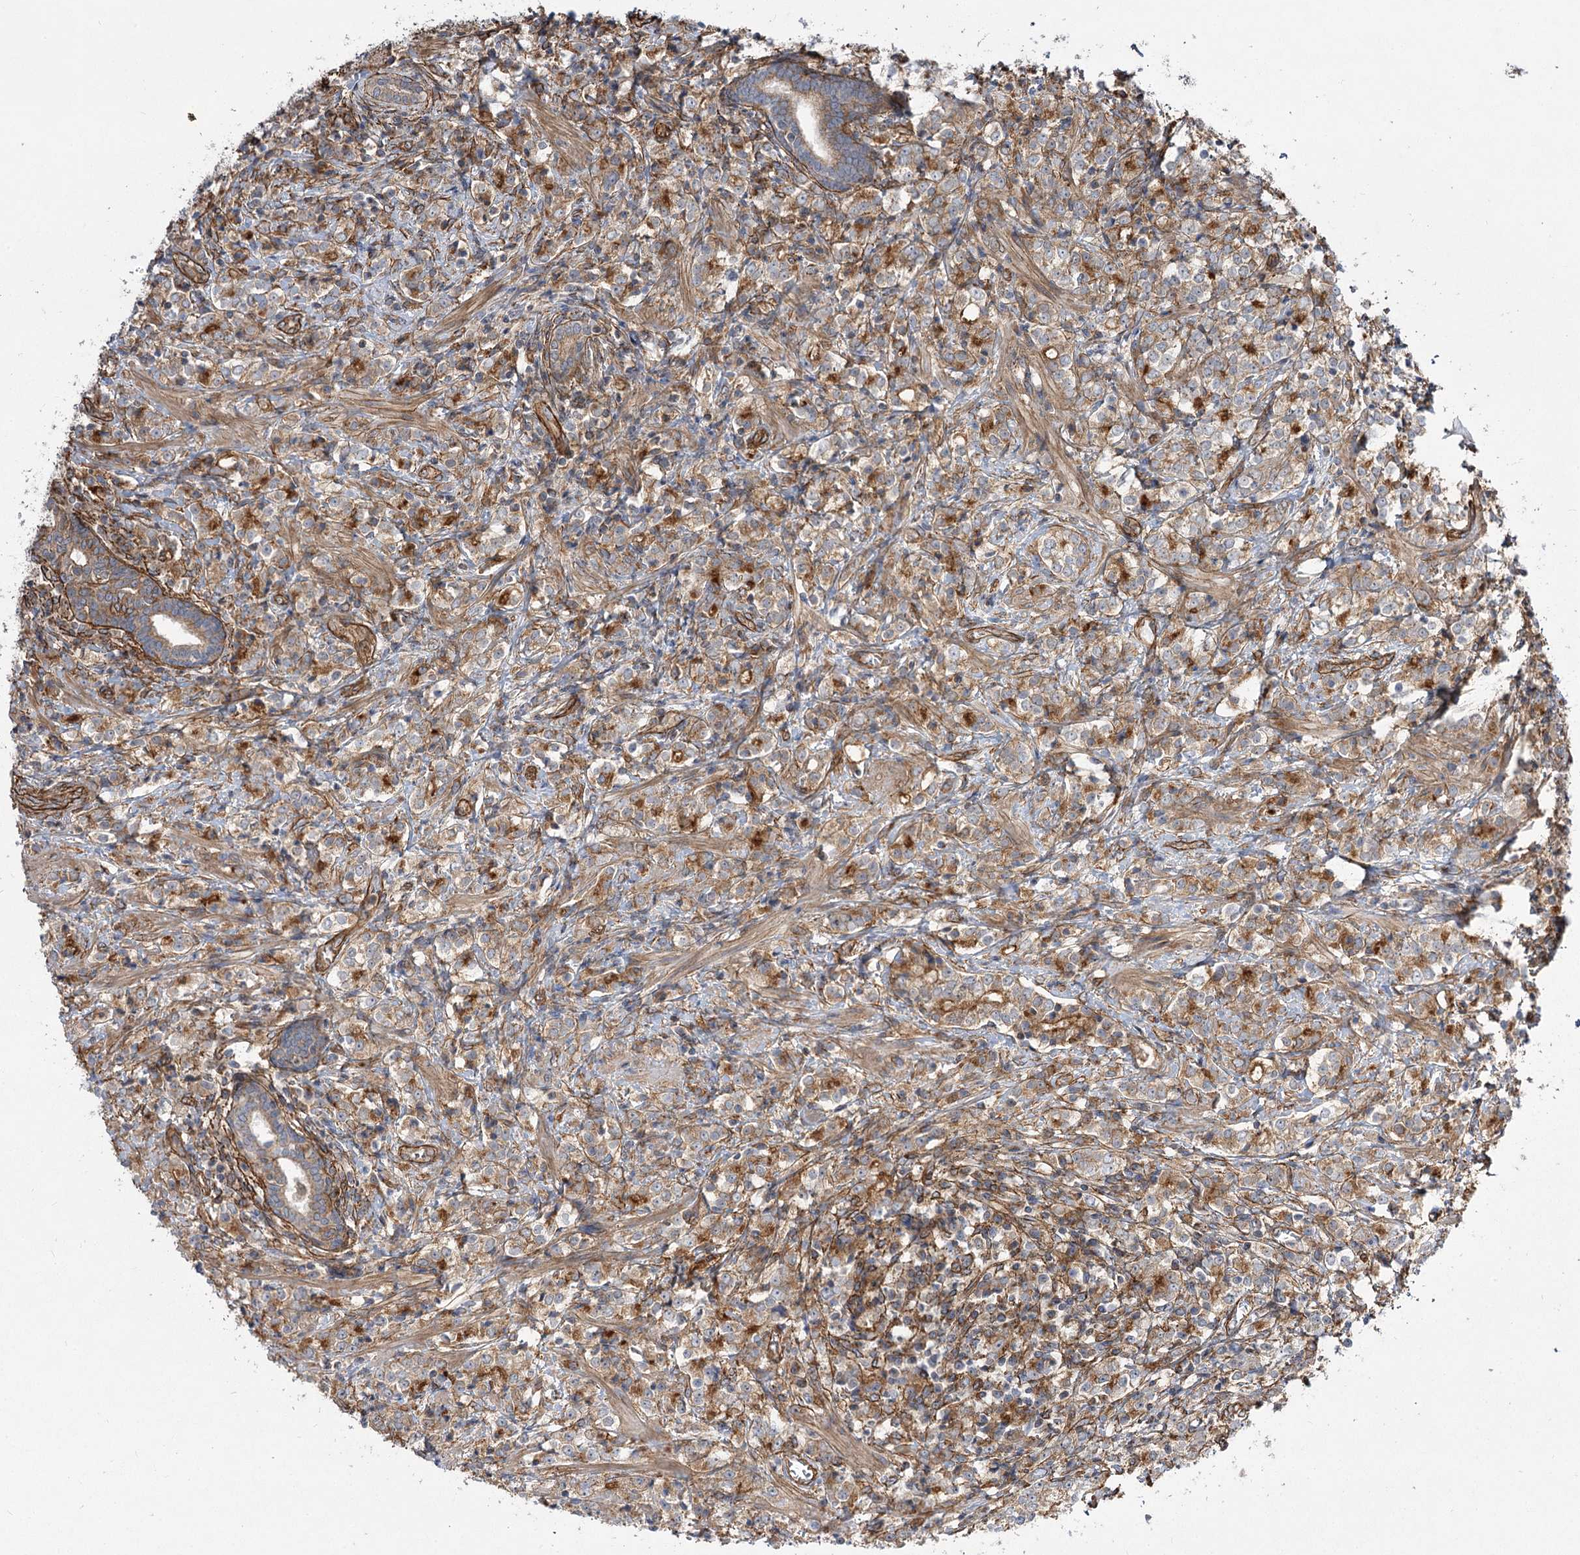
{"staining": {"intensity": "moderate", "quantity": ">75%", "location": "cytoplasmic/membranous"}, "tissue": "prostate cancer", "cell_type": "Tumor cells", "image_type": "cancer", "snomed": [{"axis": "morphology", "description": "Adenocarcinoma, High grade"}, {"axis": "topography", "description": "Prostate"}], "caption": "IHC of prostate adenocarcinoma (high-grade) shows medium levels of moderate cytoplasmic/membranous staining in approximately >75% of tumor cells.", "gene": "SH3BP5L", "patient": {"sex": "male", "age": 69}}